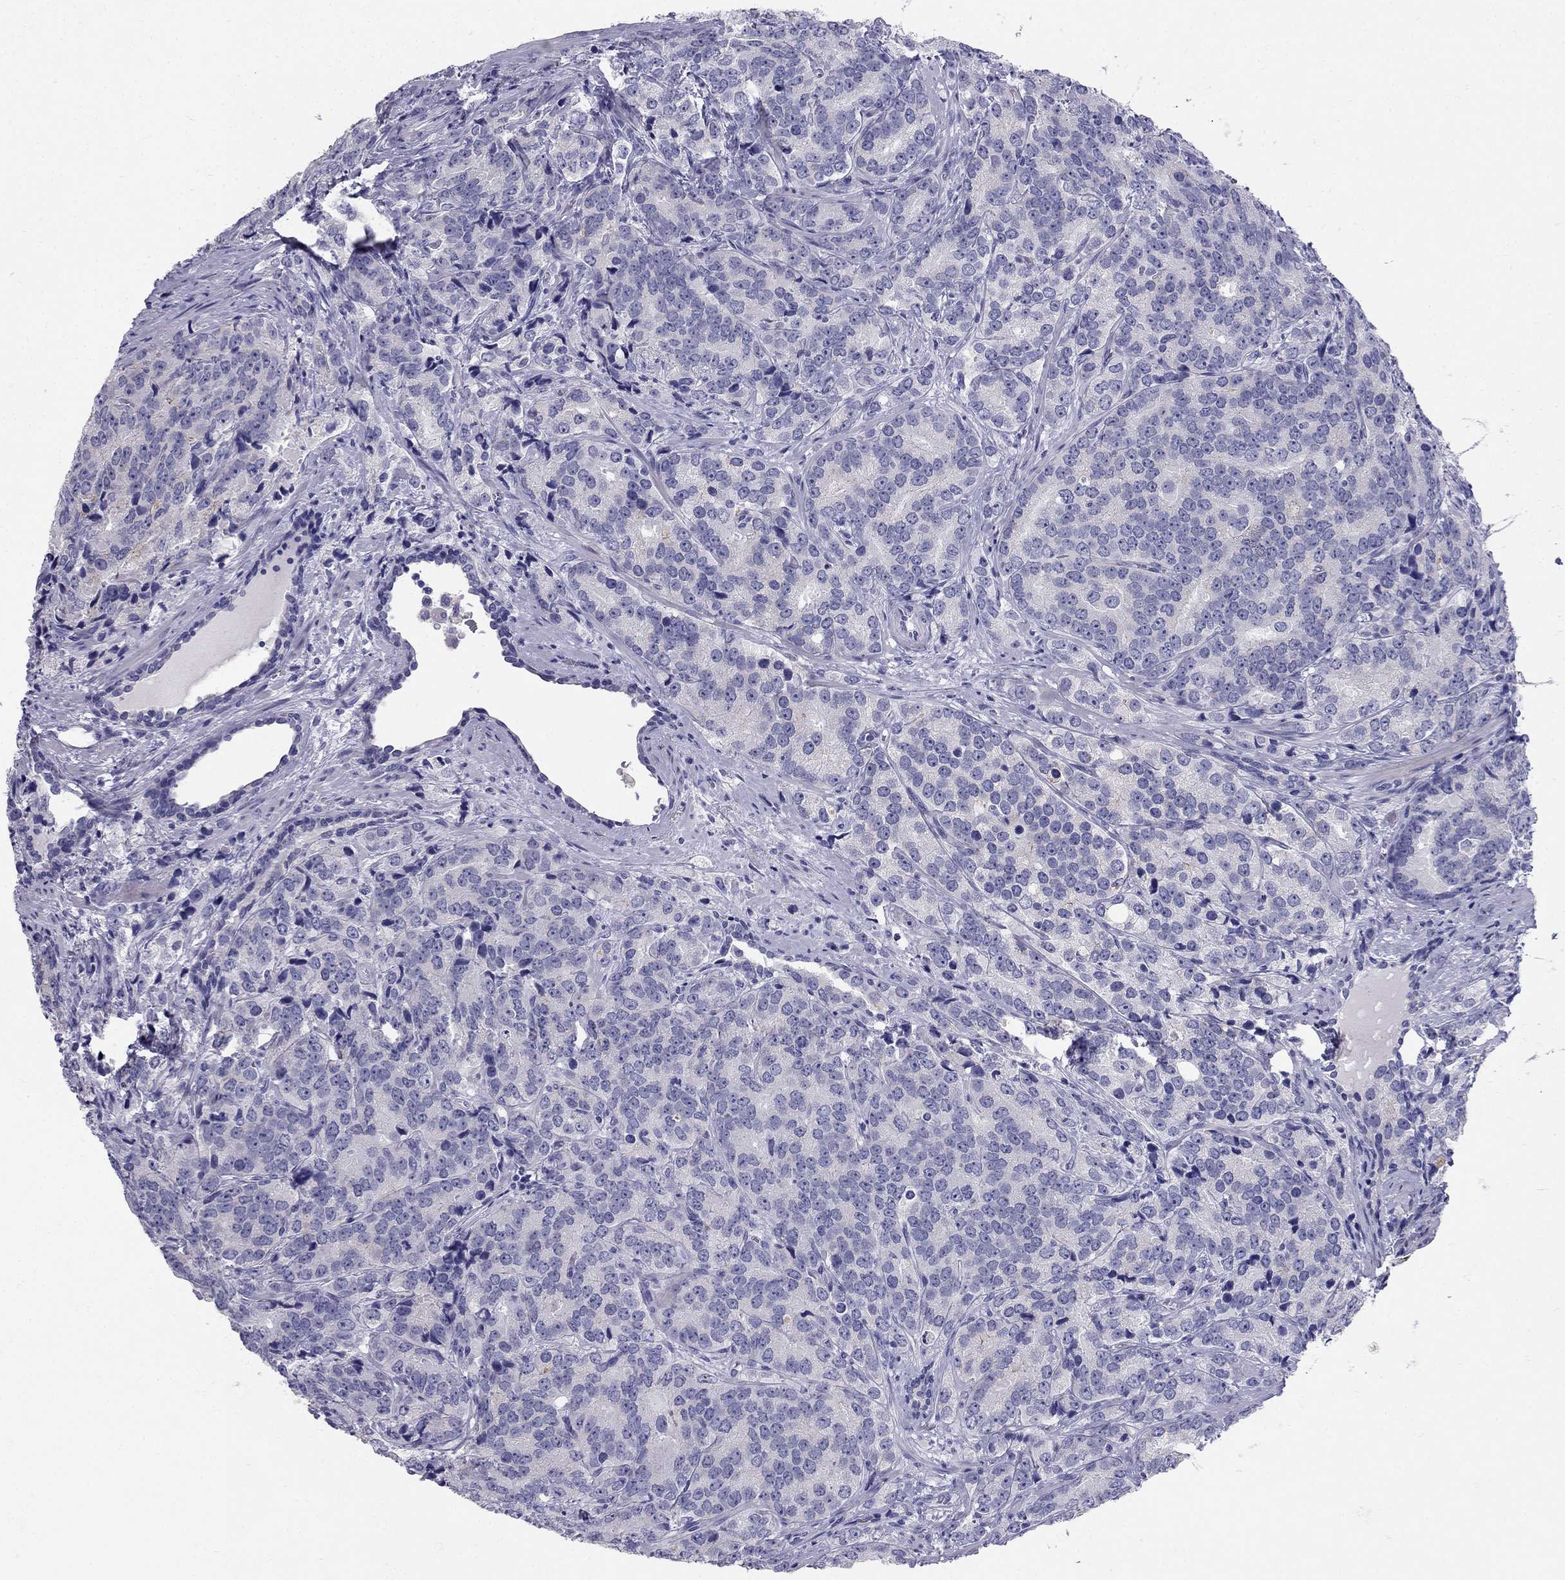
{"staining": {"intensity": "negative", "quantity": "none", "location": "none"}, "tissue": "prostate cancer", "cell_type": "Tumor cells", "image_type": "cancer", "snomed": [{"axis": "morphology", "description": "Adenocarcinoma, NOS"}, {"axis": "topography", "description": "Prostate"}], "caption": "DAB (3,3'-diaminobenzidine) immunohistochemical staining of adenocarcinoma (prostate) exhibits no significant expression in tumor cells.", "gene": "RFLNA", "patient": {"sex": "male", "age": 71}}